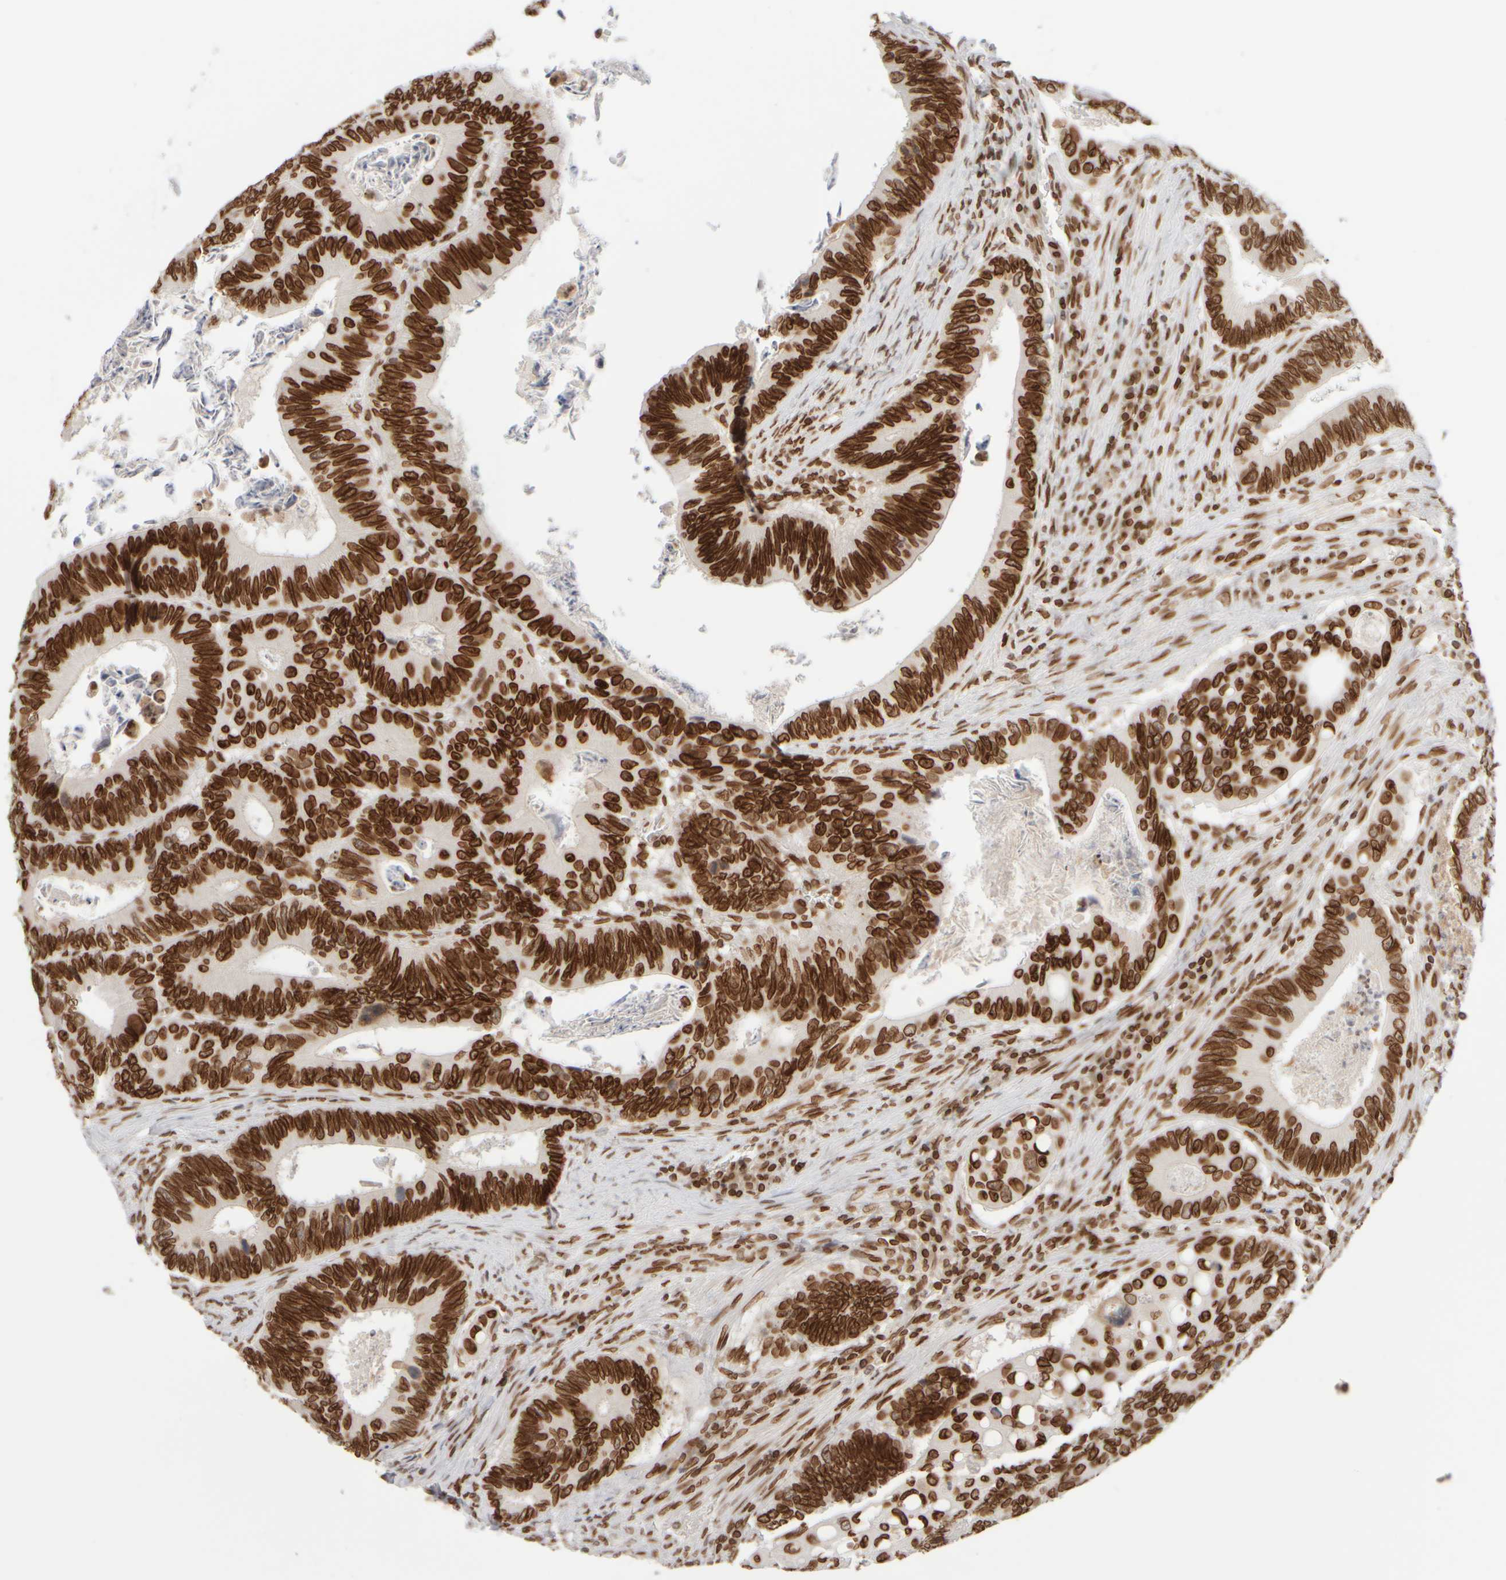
{"staining": {"intensity": "strong", "quantity": ">75%", "location": "nuclear"}, "tissue": "colorectal cancer", "cell_type": "Tumor cells", "image_type": "cancer", "snomed": [{"axis": "morphology", "description": "Inflammation, NOS"}, {"axis": "morphology", "description": "Adenocarcinoma, NOS"}, {"axis": "topography", "description": "Colon"}], "caption": "Colorectal cancer (adenocarcinoma) tissue shows strong nuclear staining in about >75% of tumor cells", "gene": "ZC3HC1", "patient": {"sex": "male", "age": 72}}